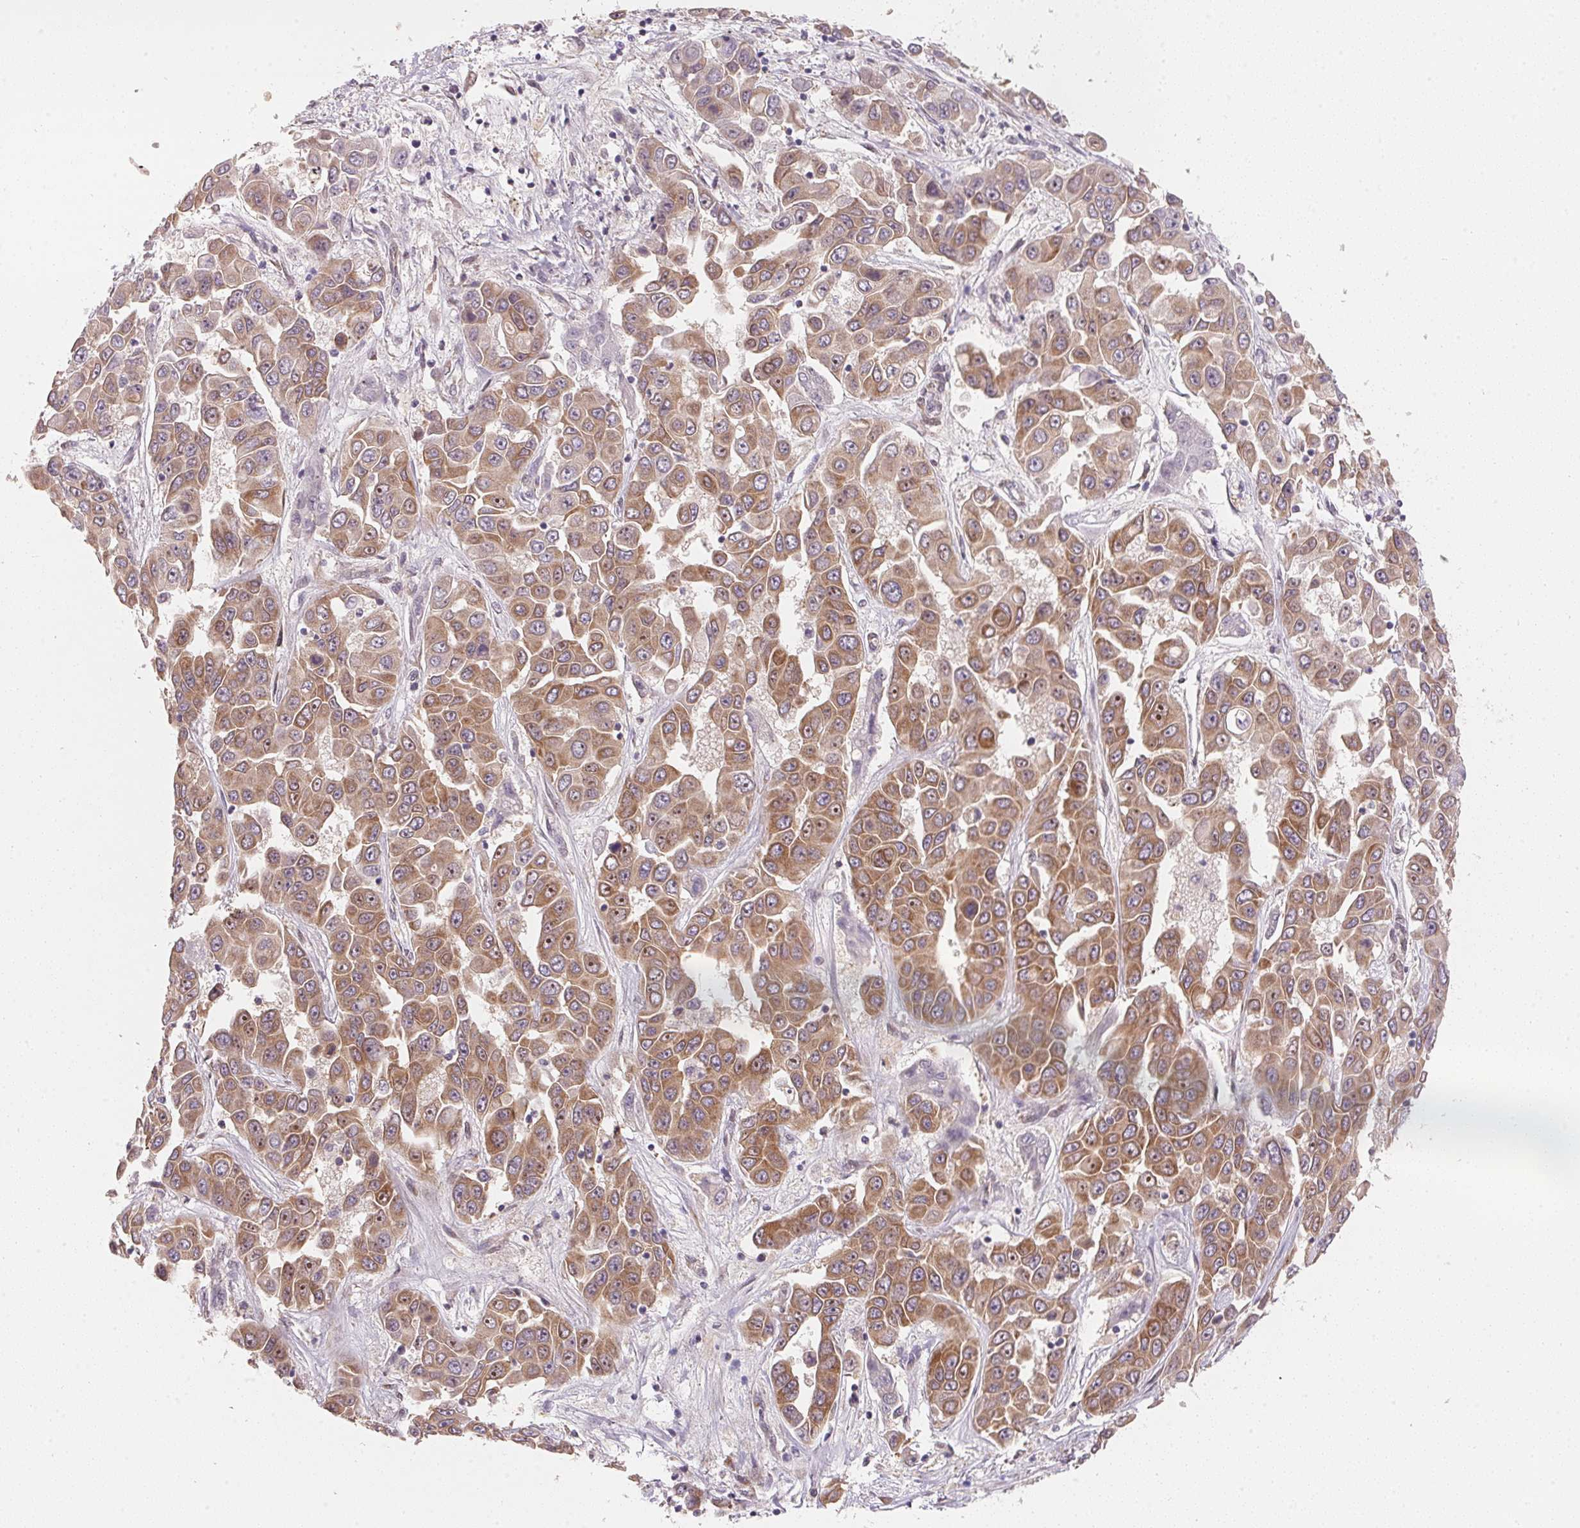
{"staining": {"intensity": "moderate", "quantity": ">75%", "location": "cytoplasmic/membranous,nuclear"}, "tissue": "liver cancer", "cell_type": "Tumor cells", "image_type": "cancer", "snomed": [{"axis": "morphology", "description": "Cholangiocarcinoma"}, {"axis": "topography", "description": "Liver"}], "caption": "Liver cancer (cholangiocarcinoma) stained with a brown dye exhibits moderate cytoplasmic/membranous and nuclear positive expression in approximately >75% of tumor cells.", "gene": "EI24", "patient": {"sex": "female", "age": 52}}